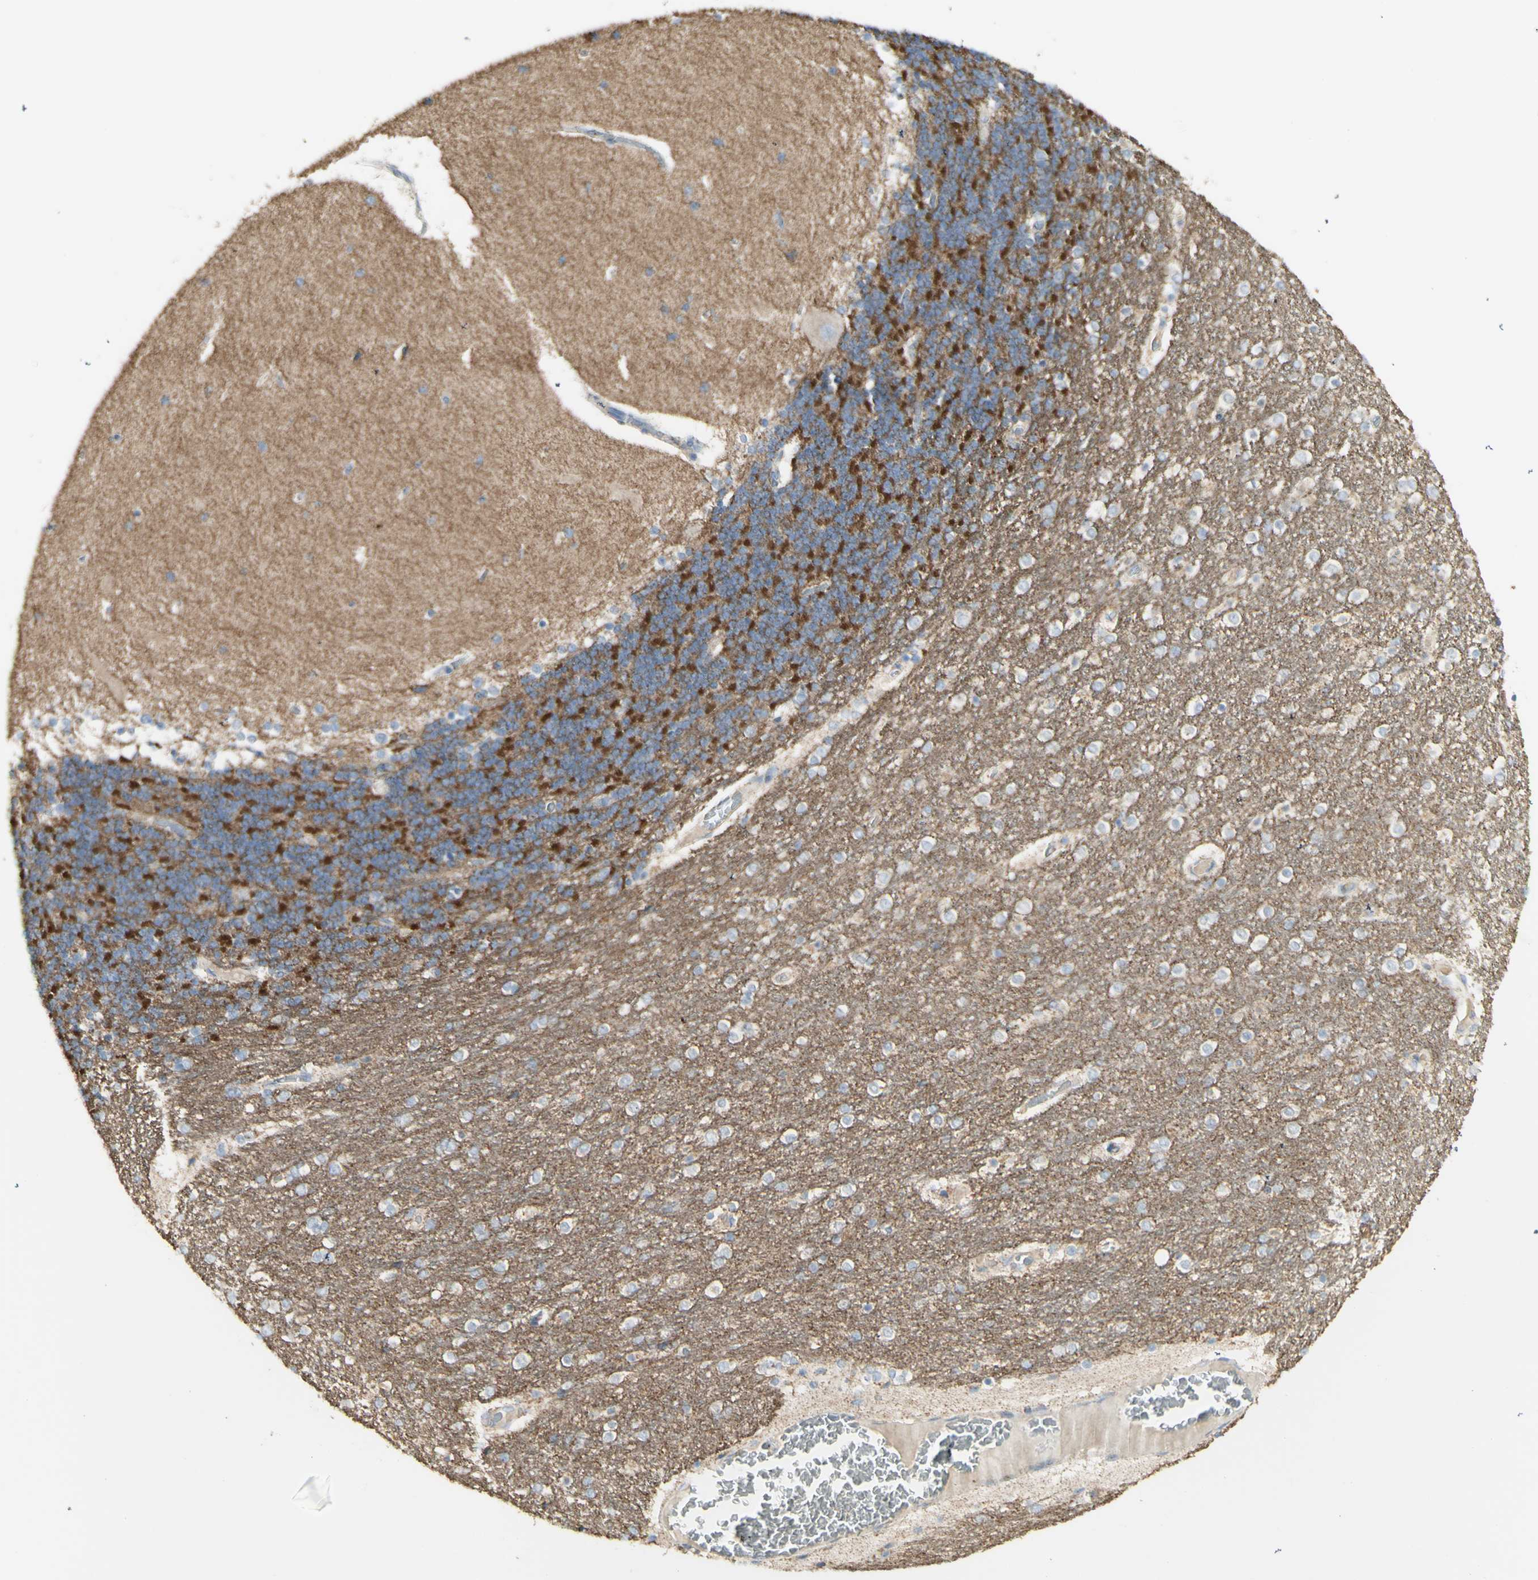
{"staining": {"intensity": "strong", "quantity": ">75%", "location": "cytoplasmic/membranous"}, "tissue": "cerebellum", "cell_type": "Cells in granular layer", "image_type": "normal", "snomed": [{"axis": "morphology", "description": "Normal tissue, NOS"}, {"axis": "topography", "description": "Cerebellum"}], "caption": "Immunohistochemical staining of benign cerebellum exhibits high levels of strong cytoplasmic/membranous positivity in about >75% of cells in granular layer. The protein of interest is shown in brown color, while the nuclei are stained blue.", "gene": "CNTNAP1", "patient": {"sex": "female", "age": 54}}